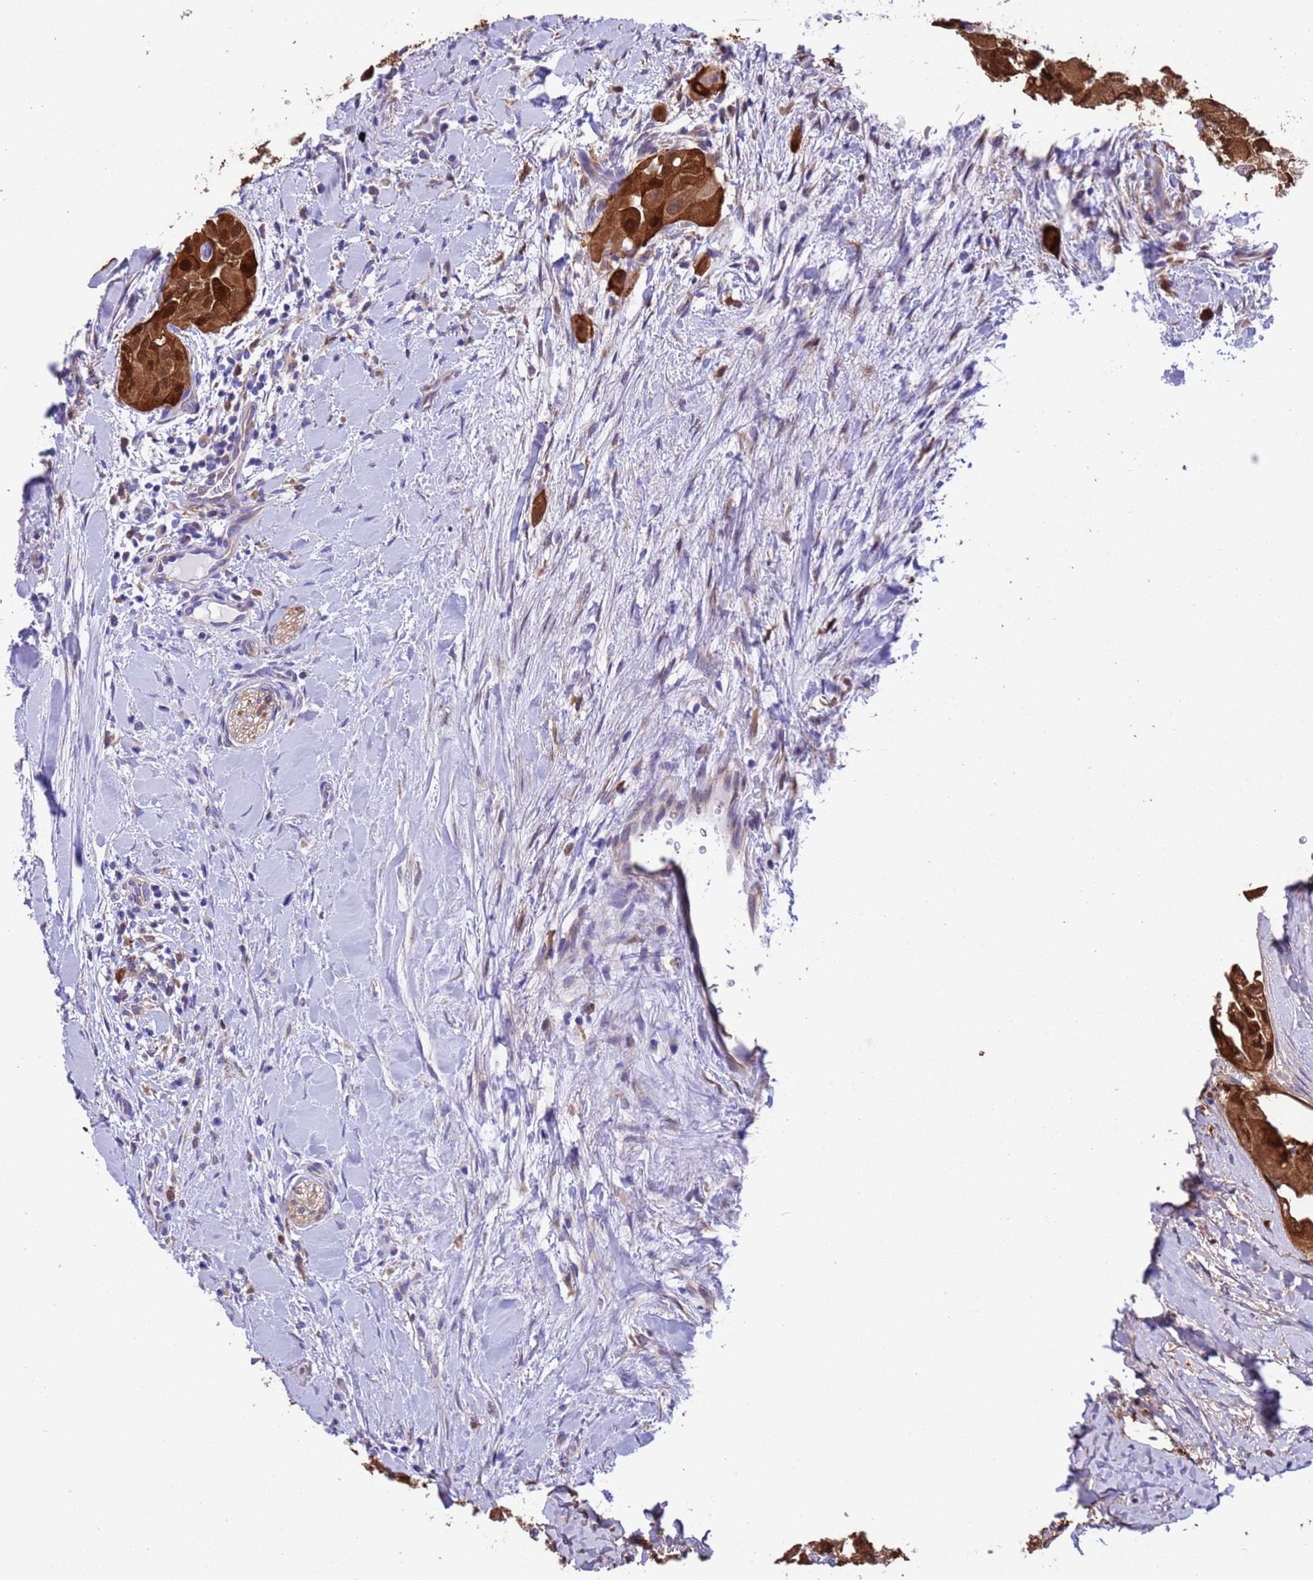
{"staining": {"intensity": "strong", "quantity": ">75%", "location": "cytoplasmic/membranous,nuclear"}, "tissue": "thyroid cancer", "cell_type": "Tumor cells", "image_type": "cancer", "snomed": [{"axis": "morphology", "description": "Normal tissue, NOS"}, {"axis": "morphology", "description": "Papillary adenocarcinoma, NOS"}, {"axis": "topography", "description": "Thyroid gland"}], "caption": "Thyroid cancer stained with a brown dye shows strong cytoplasmic/membranous and nuclear positive staining in about >75% of tumor cells.", "gene": "C6orf47", "patient": {"sex": "female", "age": 59}}